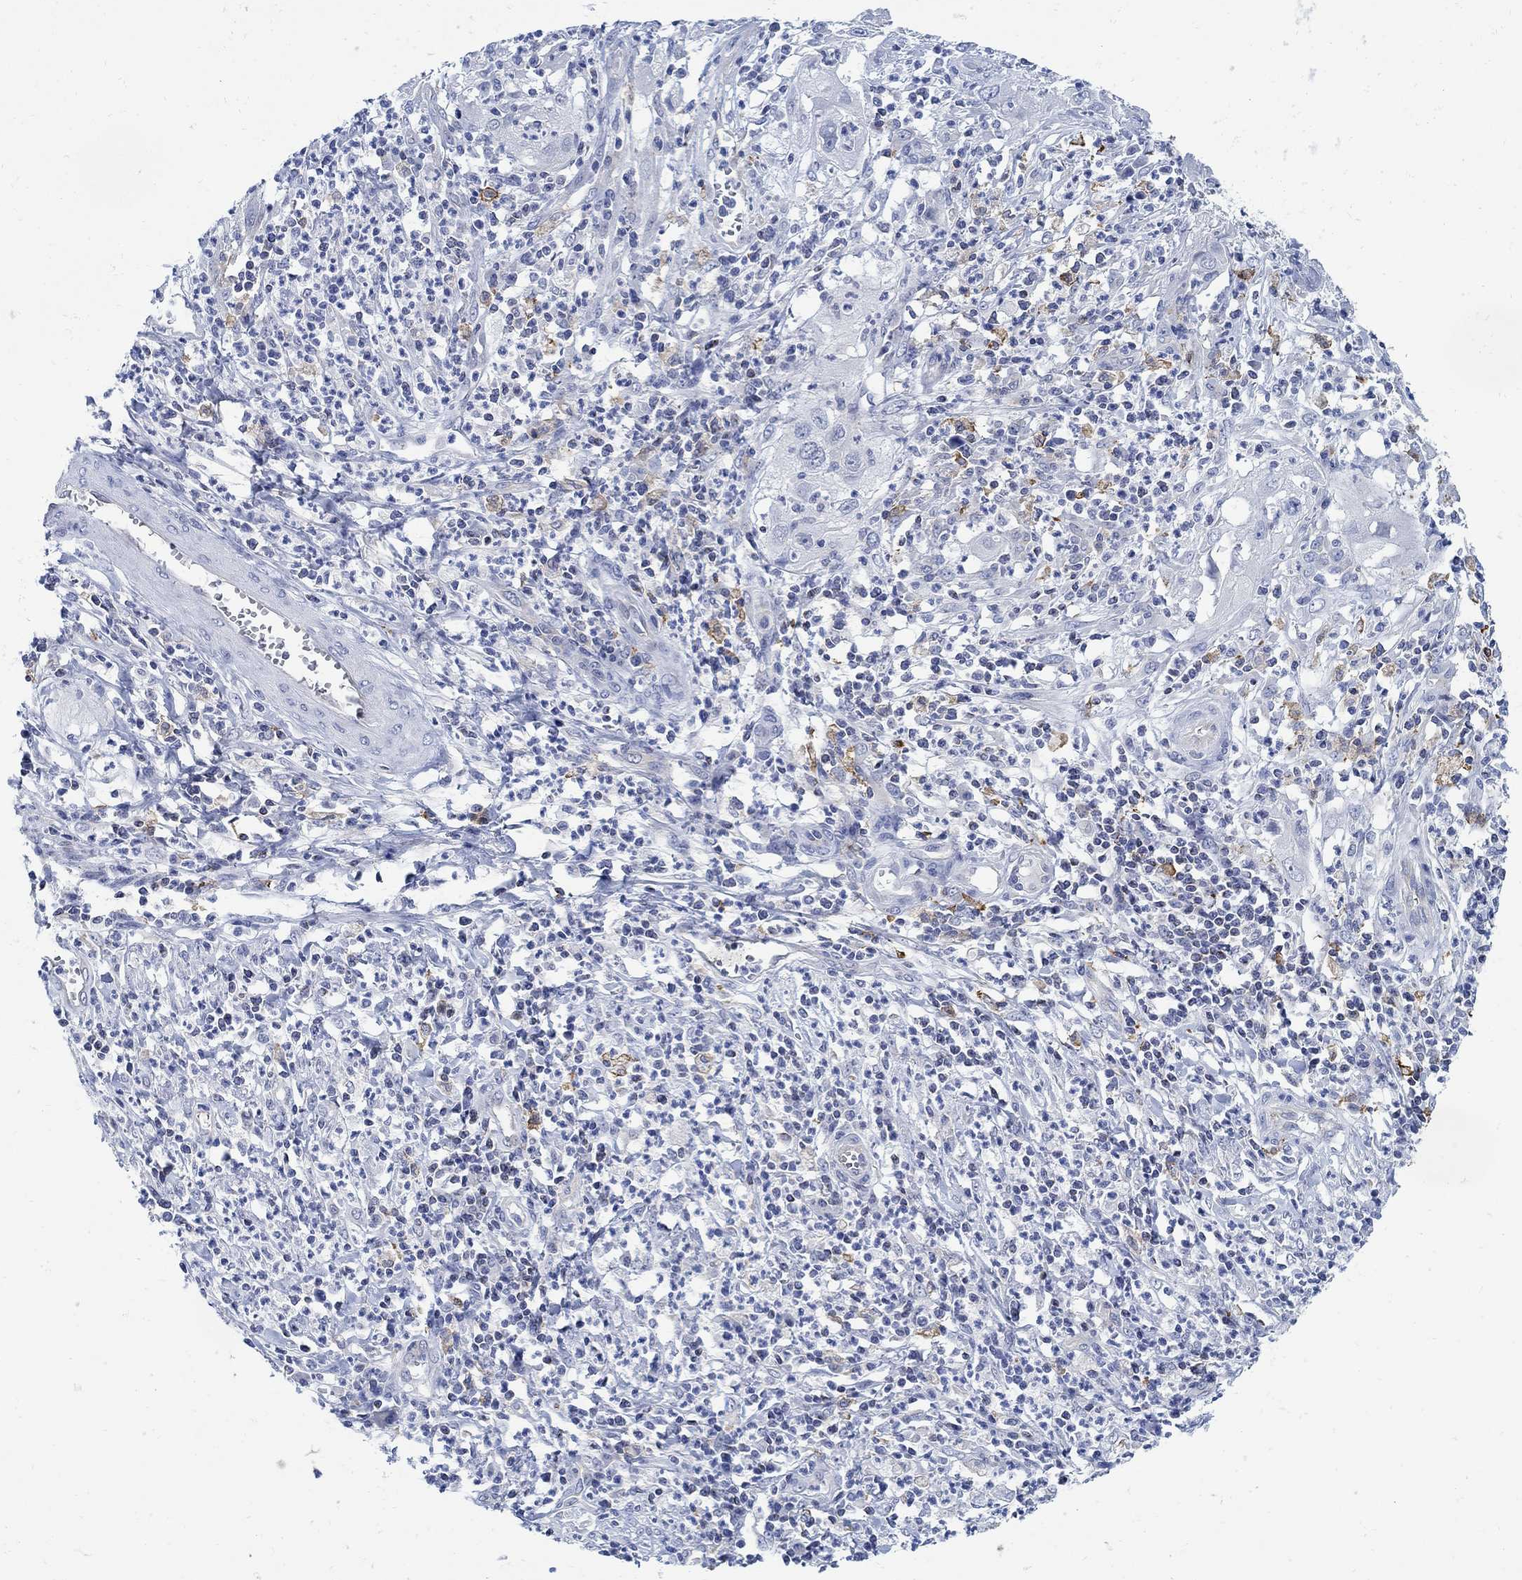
{"staining": {"intensity": "moderate", "quantity": "<25%", "location": "cytoplasmic/membranous"}, "tissue": "cervical cancer", "cell_type": "Tumor cells", "image_type": "cancer", "snomed": [{"axis": "morphology", "description": "Squamous cell carcinoma, NOS"}, {"axis": "topography", "description": "Cervix"}], "caption": "This is a micrograph of immunohistochemistry (IHC) staining of squamous cell carcinoma (cervical), which shows moderate positivity in the cytoplasmic/membranous of tumor cells.", "gene": "PHF21B", "patient": {"sex": "female", "age": 32}}